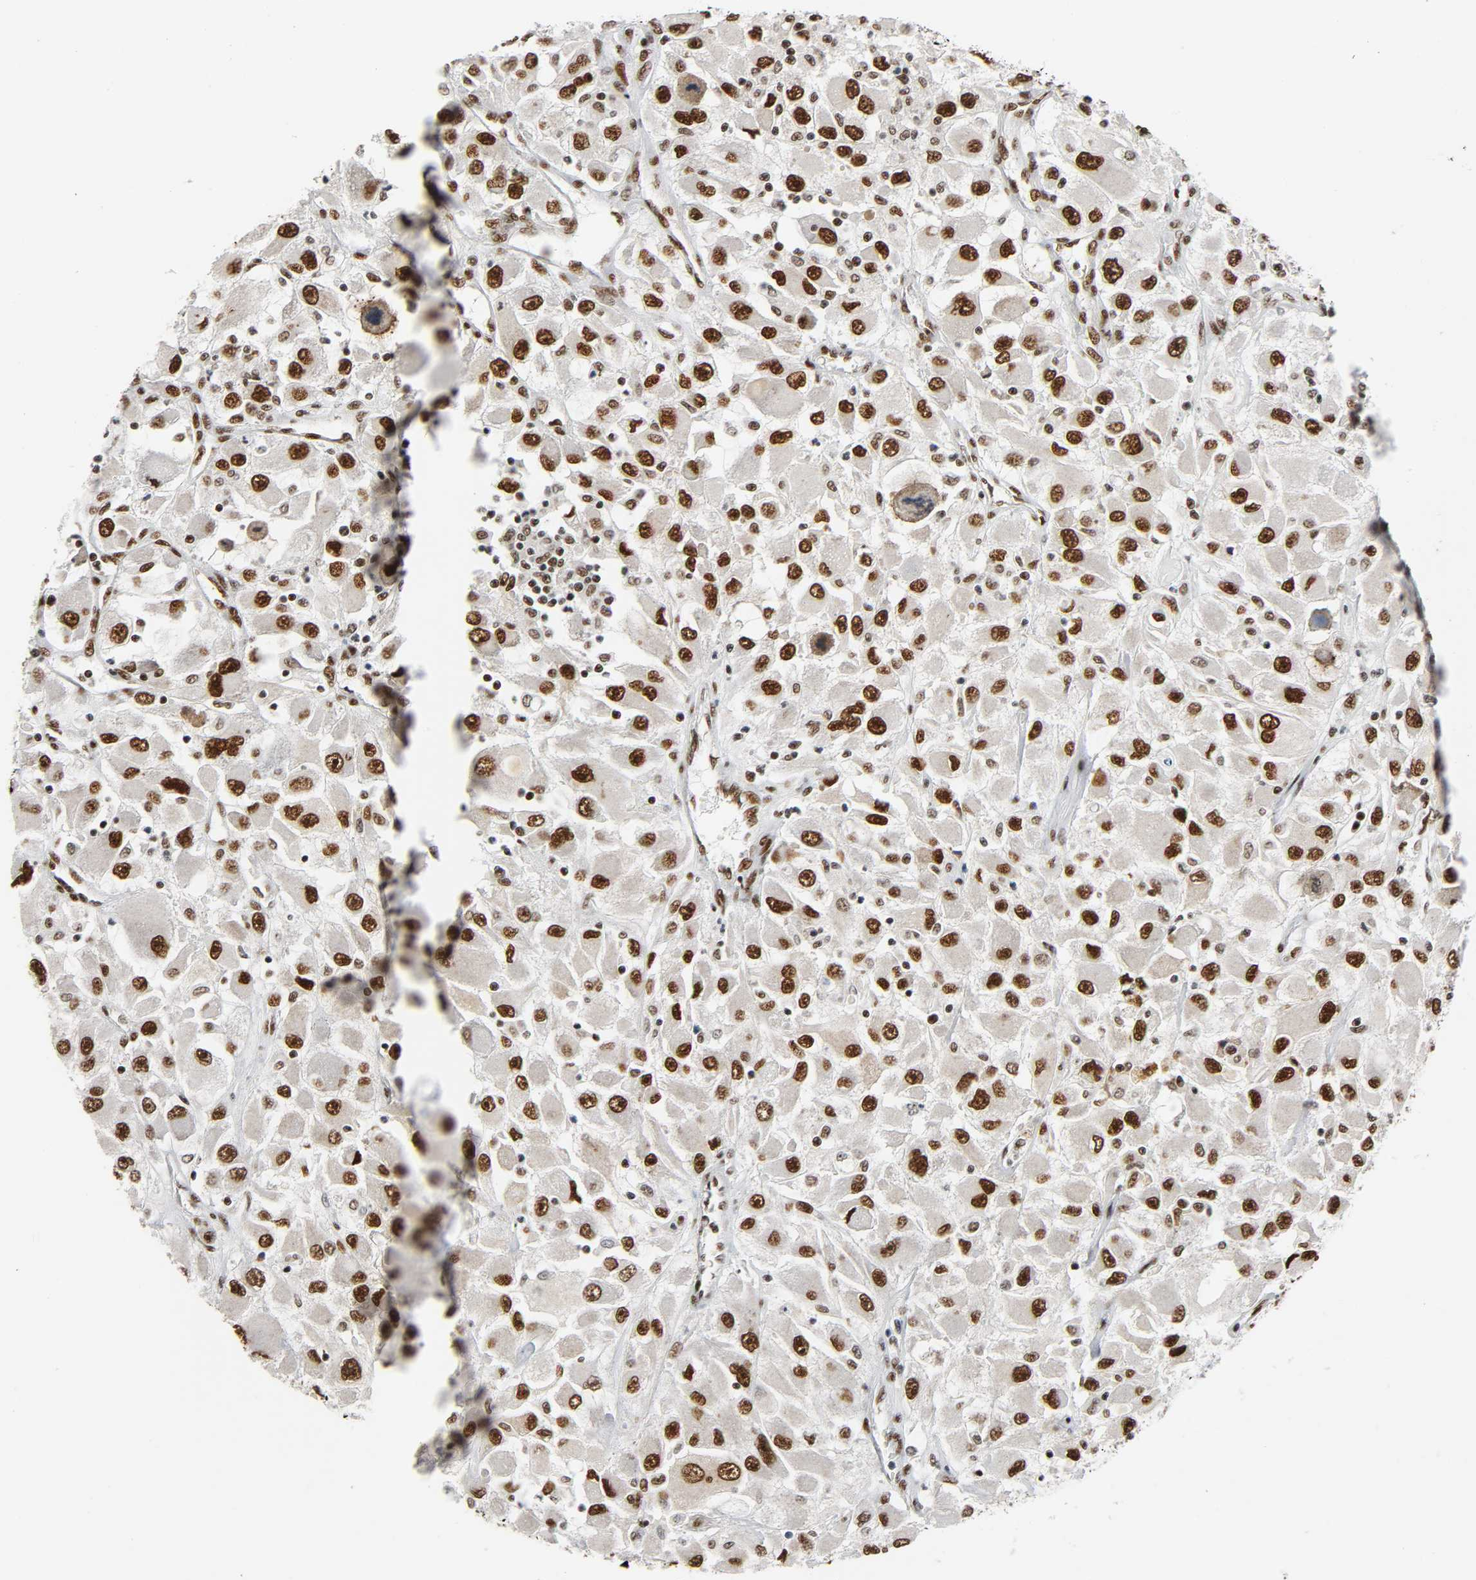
{"staining": {"intensity": "strong", "quantity": ">75%", "location": "nuclear"}, "tissue": "renal cancer", "cell_type": "Tumor cells", "image_type": "cancer", "snomed": [{"axis": "morphology", "description": "Adenocarcinoma, NOS"}, {"axis": "topography", "description": "Kidney"}], "caption": "Approximately >75% of tumor cells in renal cancer demonstrate strong nuclear protein staining as visualized by brown immunohistochemical staining.", "gene": "CDK9", "patient": {"sex": "female", "age": 52}}